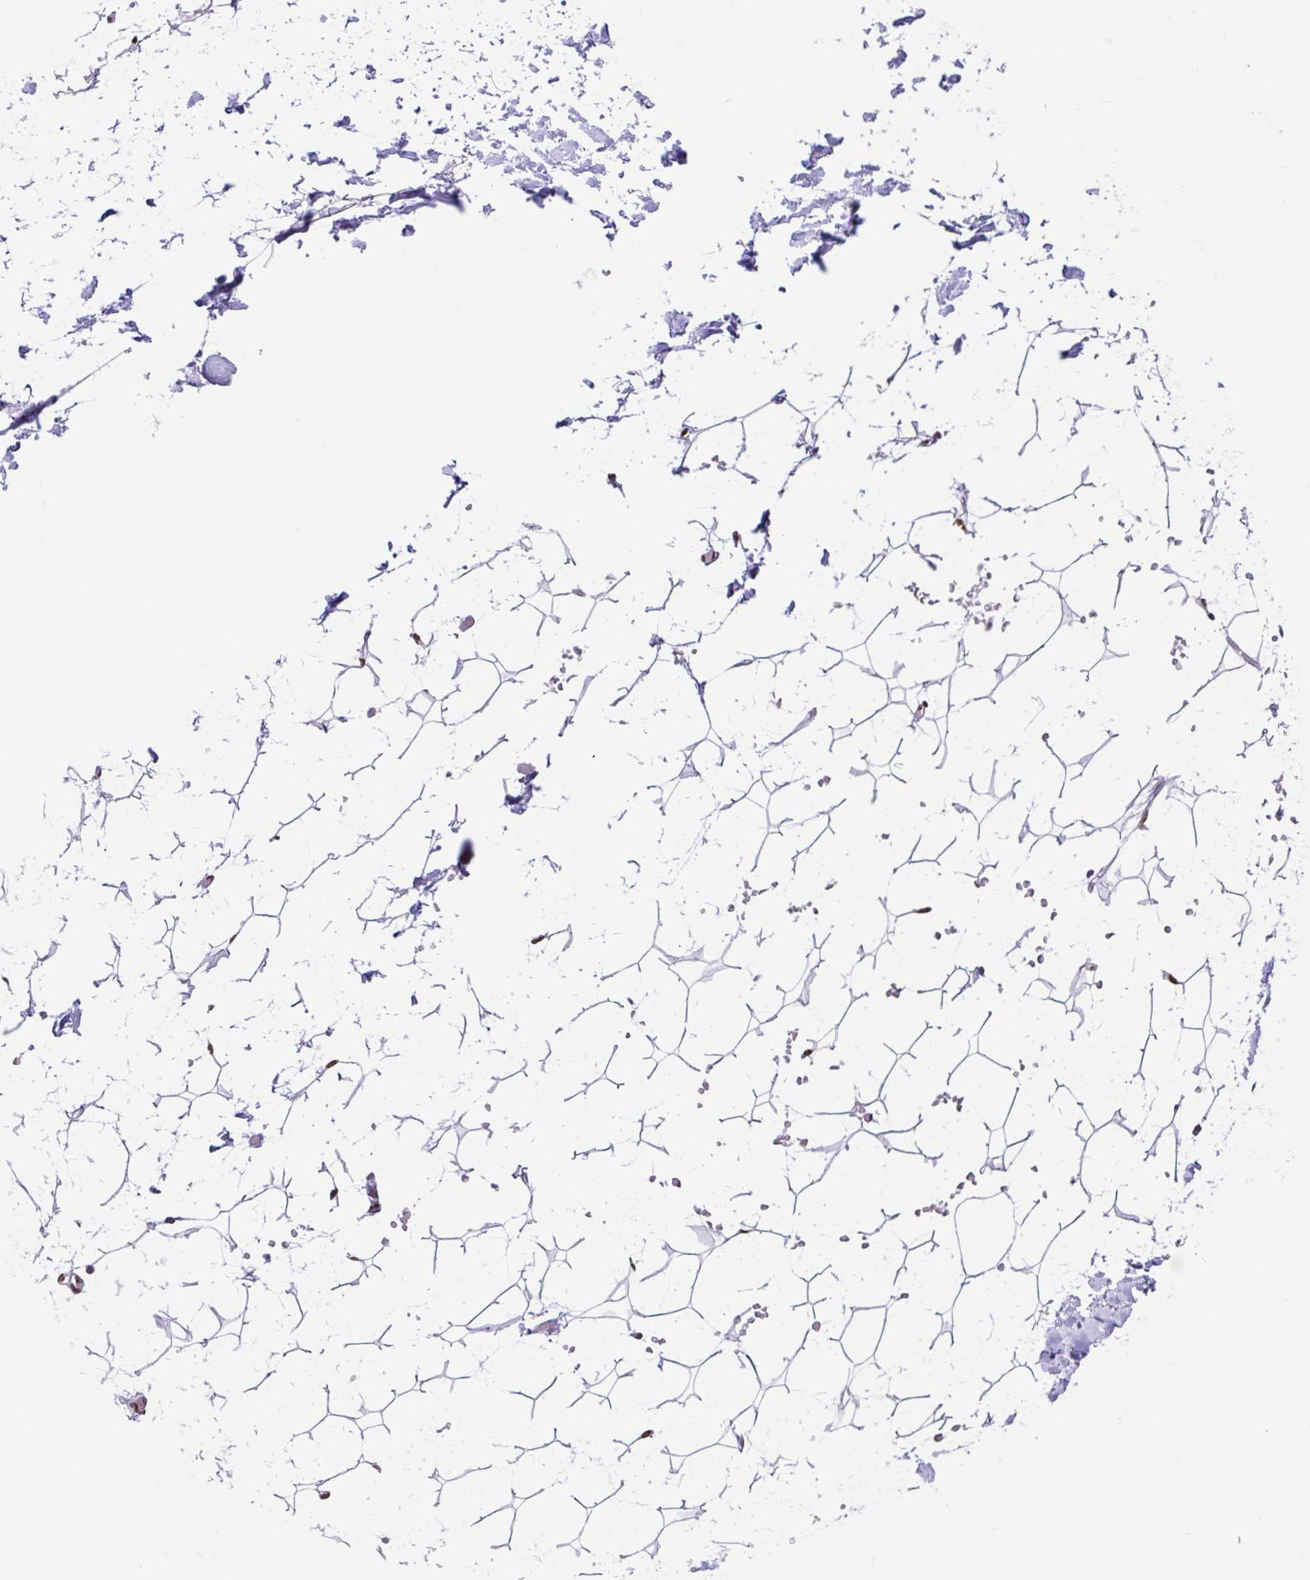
{"staining": {"intensity": "negative", "quantity": "none", "location": "none"}, "tissue": "adipose tissue", "cell_type": "Adipocytes", "image_type": "normal", "snomed": [{"axis": "morphology", "description": "Normal tissue, NOS"}, {"axis": "topography", "description": "Skin"}, {"axis": "topography", "description": "Peripheral nerve tissue"}], "caption": "This micrograph is of benign adipose tissue stained with immunohistochemistry to label a protein in brown with the nuclei are counter-stained blue. There is no expression in adipocytes. (Stains: DAB (3,3'-diaminobenzidine) IHC with hematoxylin counter stain, Microscopy: brightfield microscopy at high magnification).", "gene": "KHDRBS1", "patient": {"sex": "female", "age": 56}}